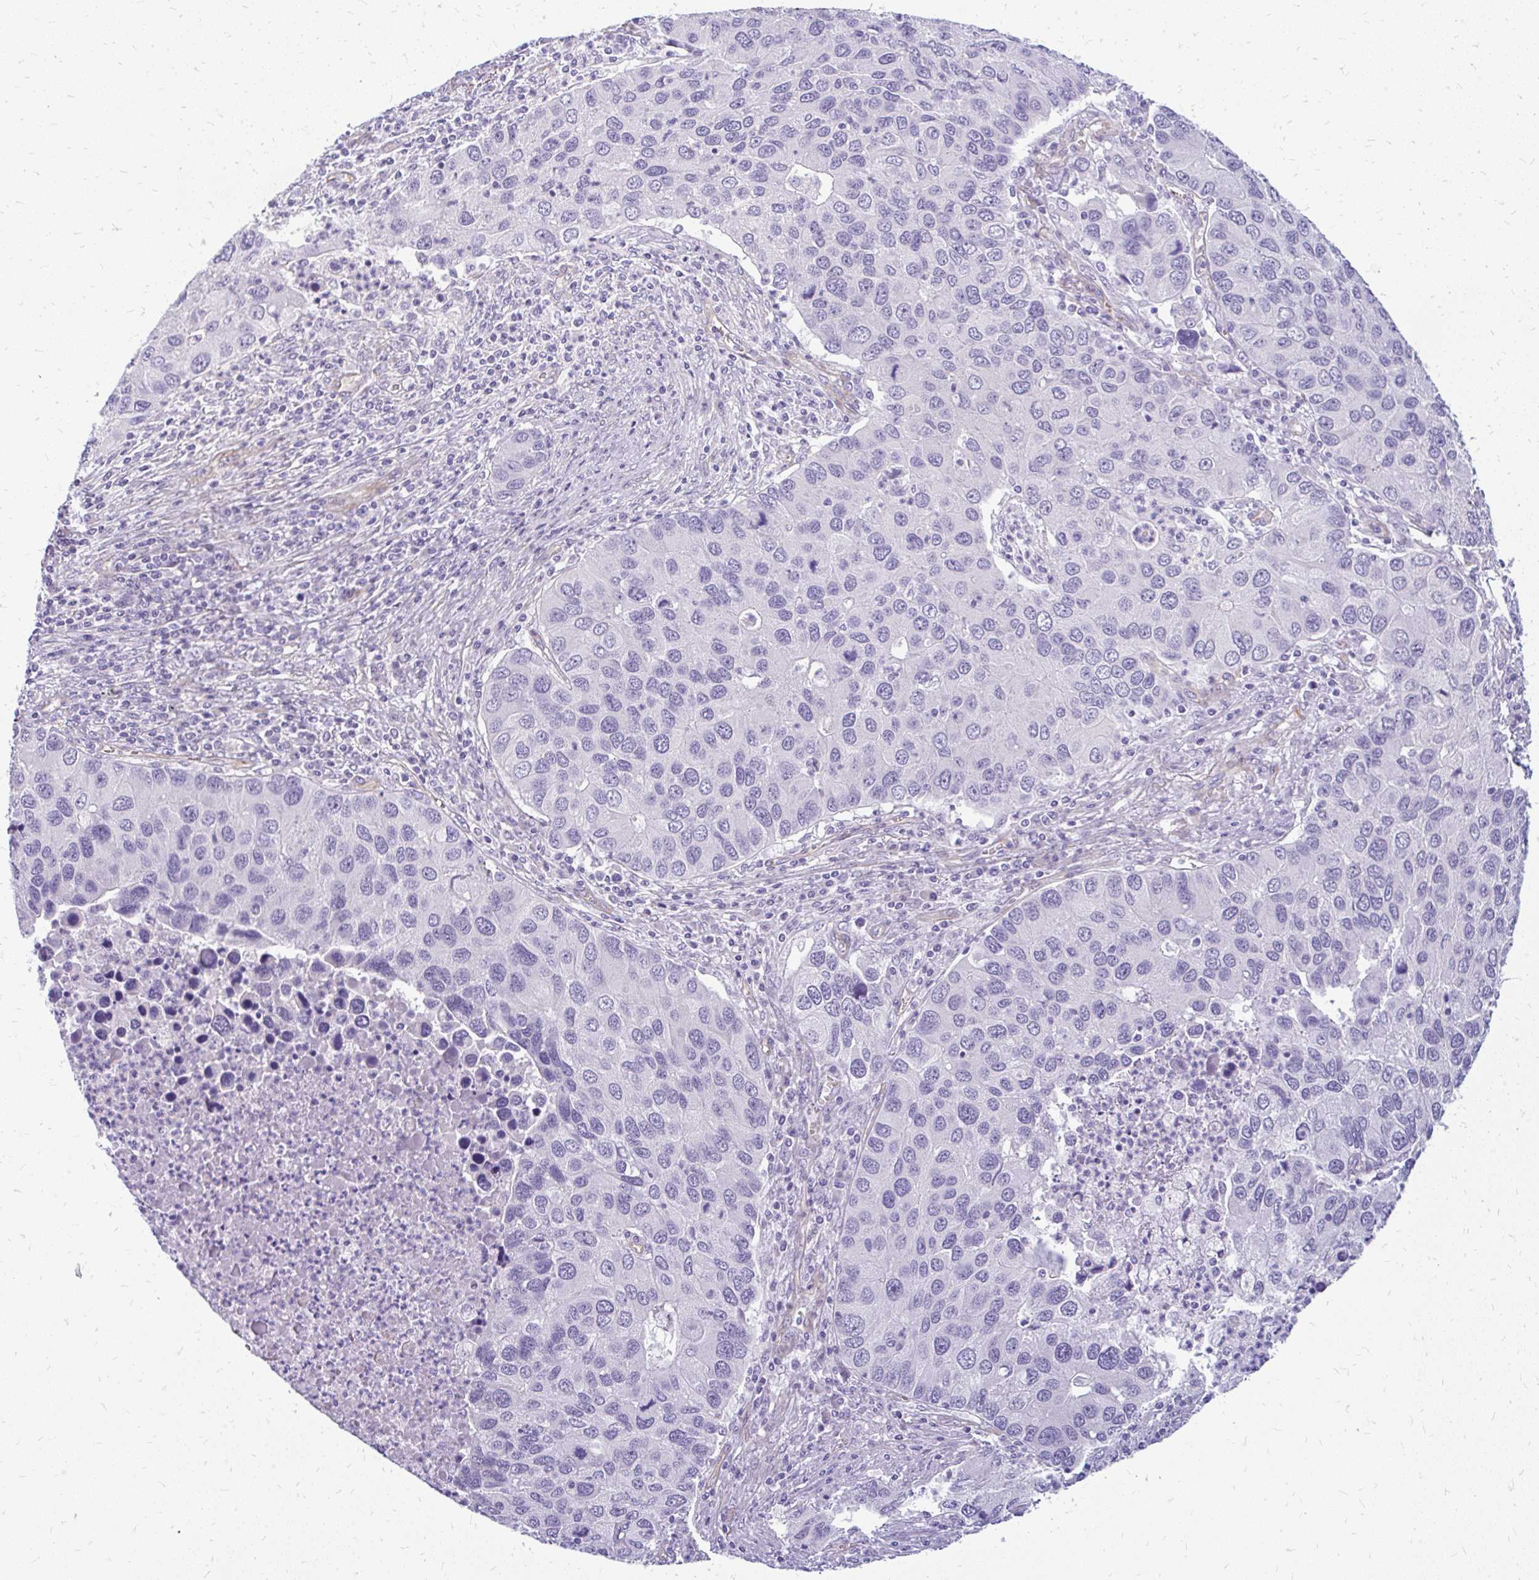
{"staining": {"intensity": "negative", "quantity": "none", "location": "none"}, "tissue": "lung cancer", "cell_type": "Tumor cells", "image_type": "cancer", "snomed": [{"axis": "morphology", "description": "Aneuploidy"}, {"axis": "morphology", "description": "Adenocarcinoma, NOS"}, {"axis": "topography", "description": "Lymph node"}, {"axis": "topography", "description": "Lung"}], "caption": "Micrograph shows no protein positivity in tumor cells of lung adenocarcinoma tissue. (Brightfield microscopy of DAB (3,3'-diaminobenzidine) IHC at high magnification).", "gene": "FAM83C", "patient": {"sex": "female", "age": 74}}